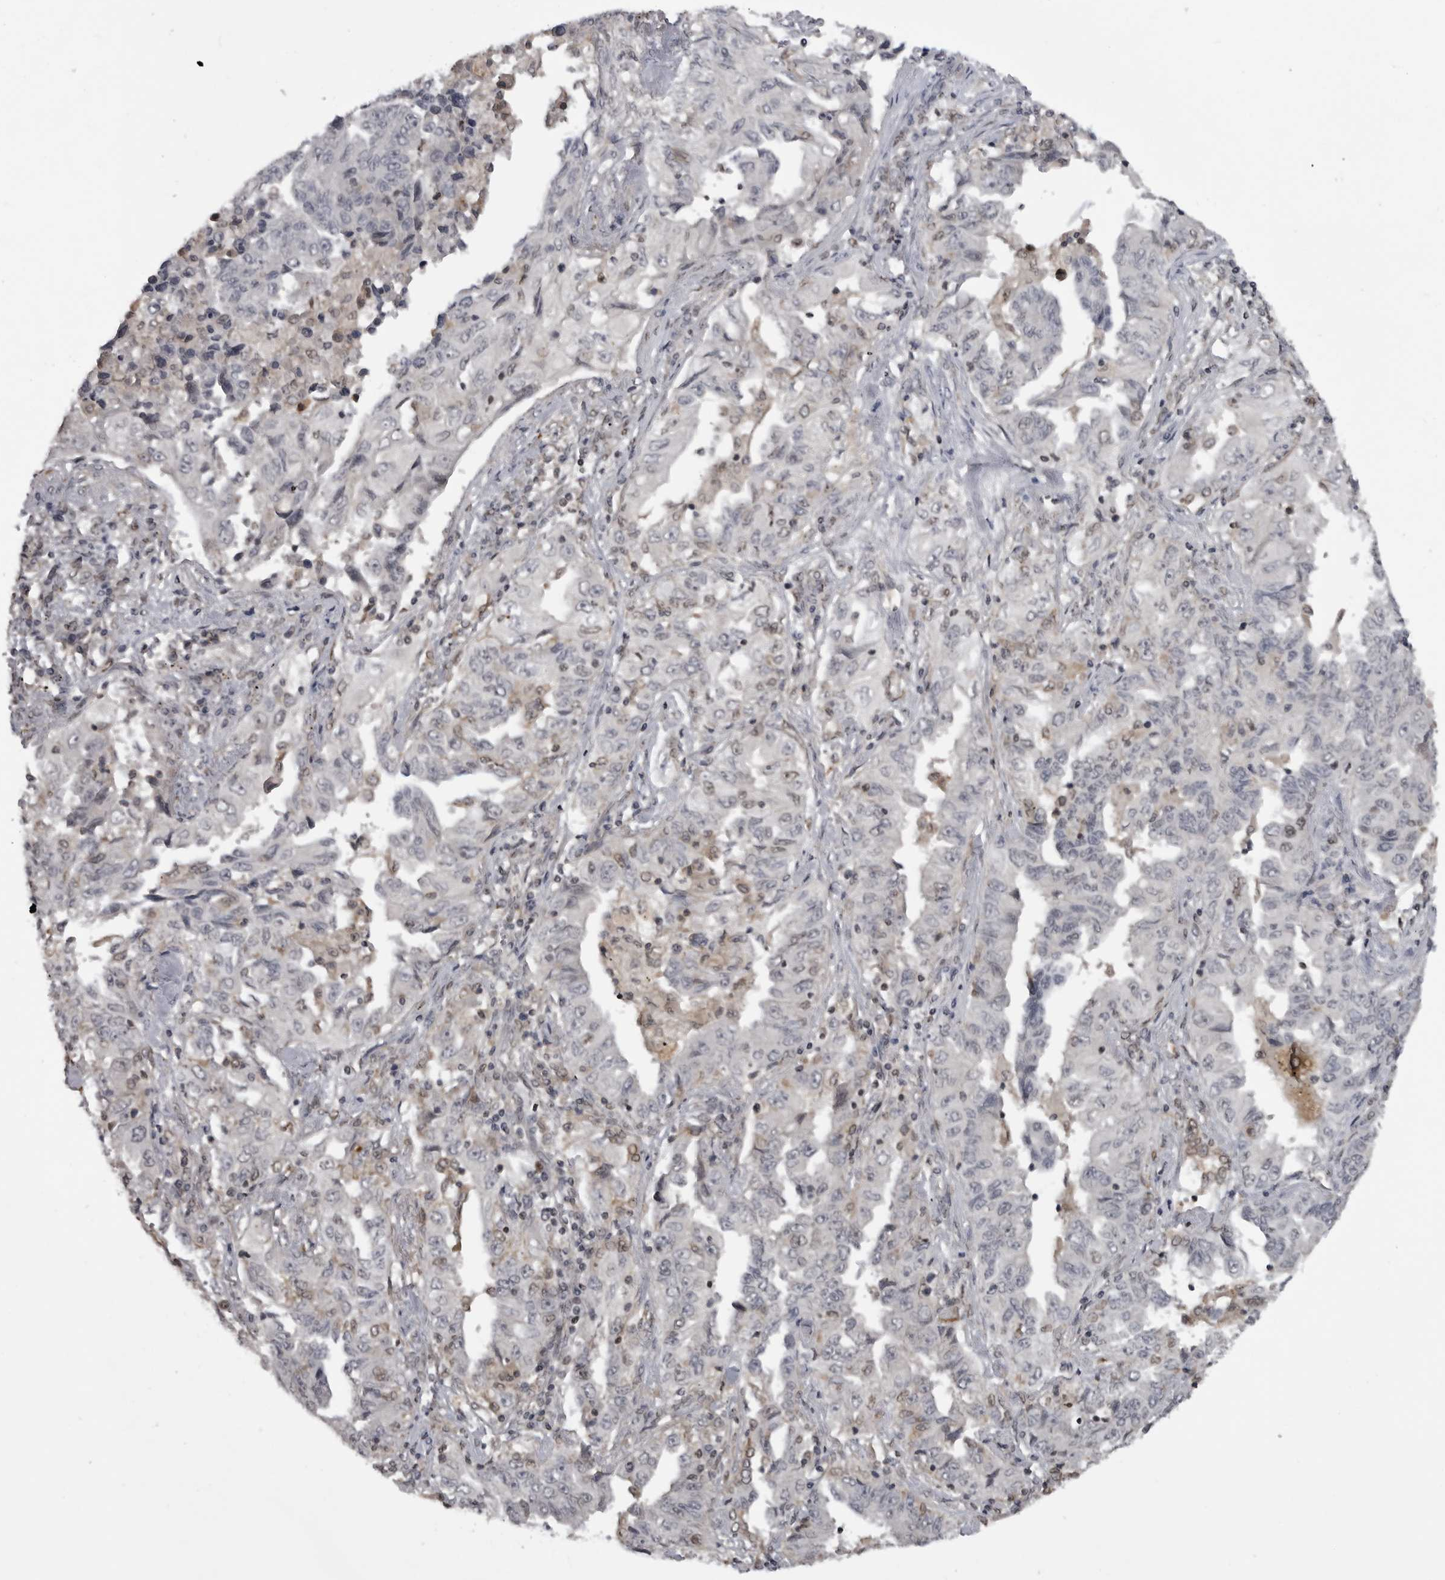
{"staining": {"intensity": "negative", "quantity": "none", "location": "none"}, "tissue": "lung cancer", "cell_type": "Tumor cells", "image_type": "cancer", "snomed": [{"axis": "morphology", "description": "Adenocarcinoma, NOS"}, {"axis": "topography", "description": "Lung"}], "caption": "Lung adenocarcinoma stained for a protein using immunohistochemistry displays no staining tumor cells.", "gene": "C8orf58", "patient": {"sex": "female", "age": 51}}